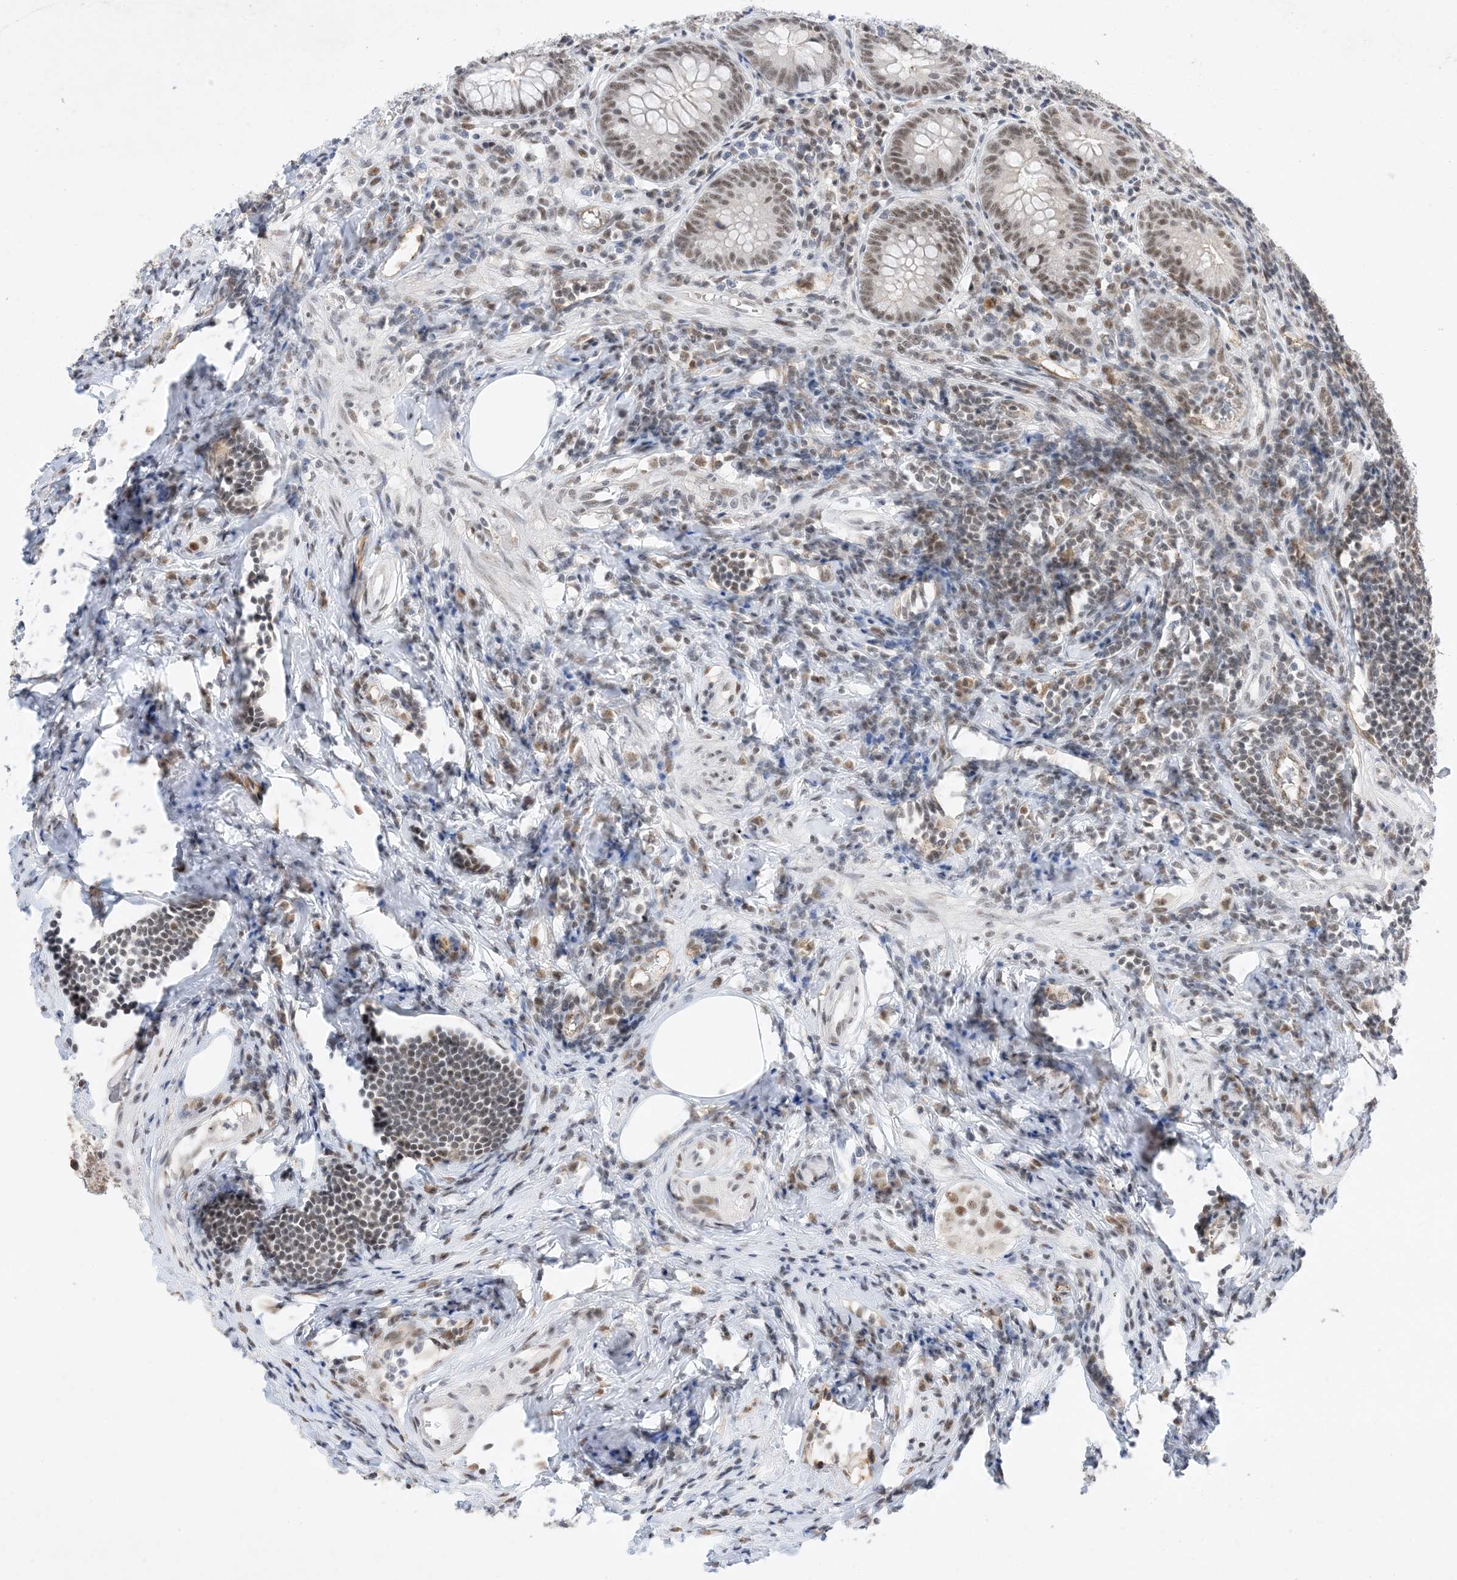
{"staining": {"intensity": "moderate", "quantity": ">75%", "location": "nuclear"}, "tissue": "appendix", "cell_type": "Glandular cells", "image_type": "normal", "snomed": [{"axis": "morphology", "description": "Normal tissue, NOS"}, {"axis": "topography", "description": "Appendix"}], "caption": "Immunohistochemistry (IHC) of benign human appendix exhibits medium levels of moderate nuclear expression in approximately >75% of glandular cells.", "gene": "SF3A3", "patient": {"sex": "female", "age": 54}}